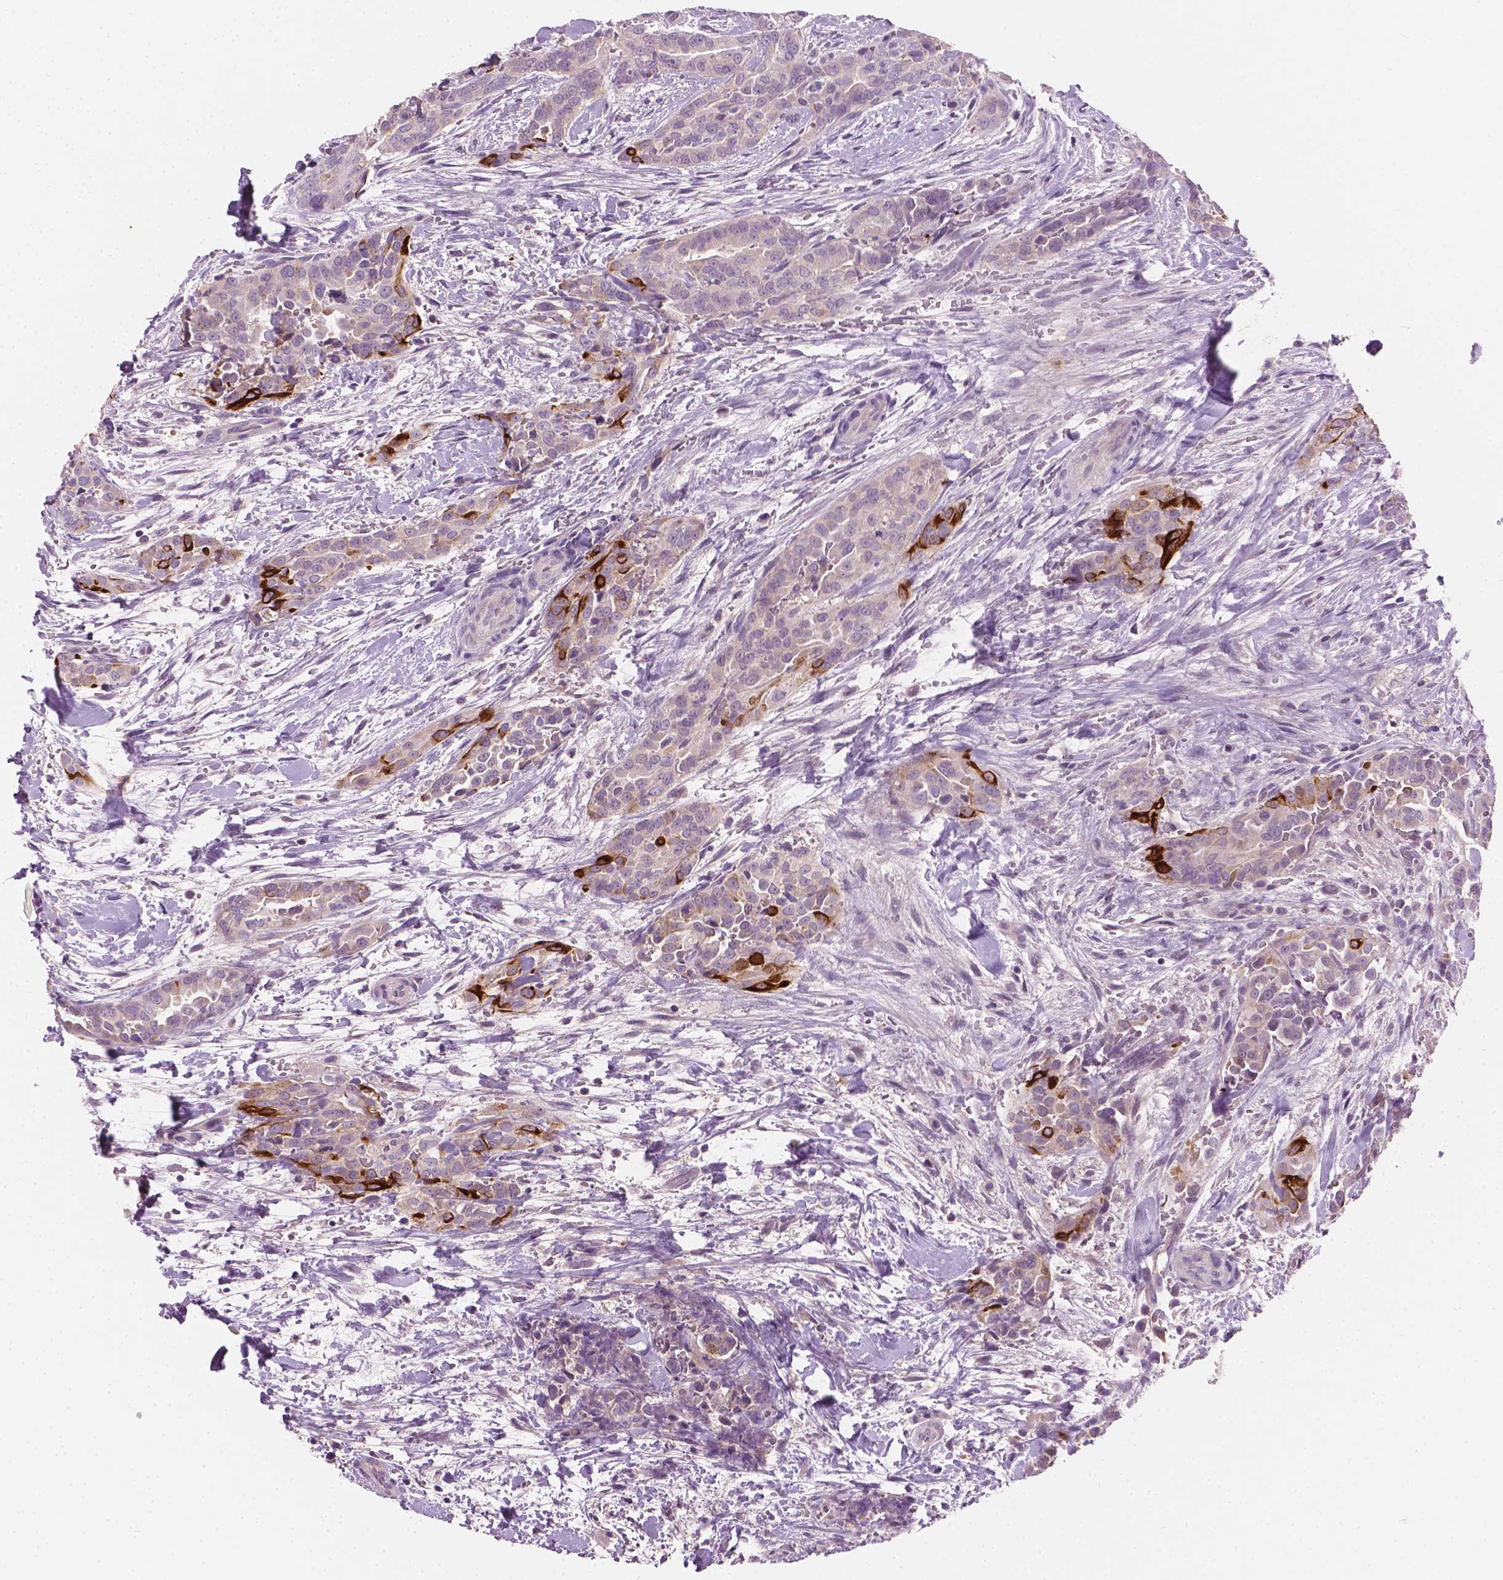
{"staining": {"intensity": "strong", "quantity": "<25%", "location": "cytoplasmic/membranous"}, "tissue": "thyroid cancer", "cell_type": "Tumor cells", "image_type": "cancer", "snomed": [{"axis": "morphology", "description": "Papillary adenocarcinoma, NOS"}, {"axis": "topography", "description": "Thyroid gland"}], "caption": "Thyroid cancer (papillary adenocarcinoma) stained for a protein reveals strong cytoplasmic/membranous positivity in tumor cells.", "gene": "KRT17", "patient": {"sex": "male", "age": 61}}